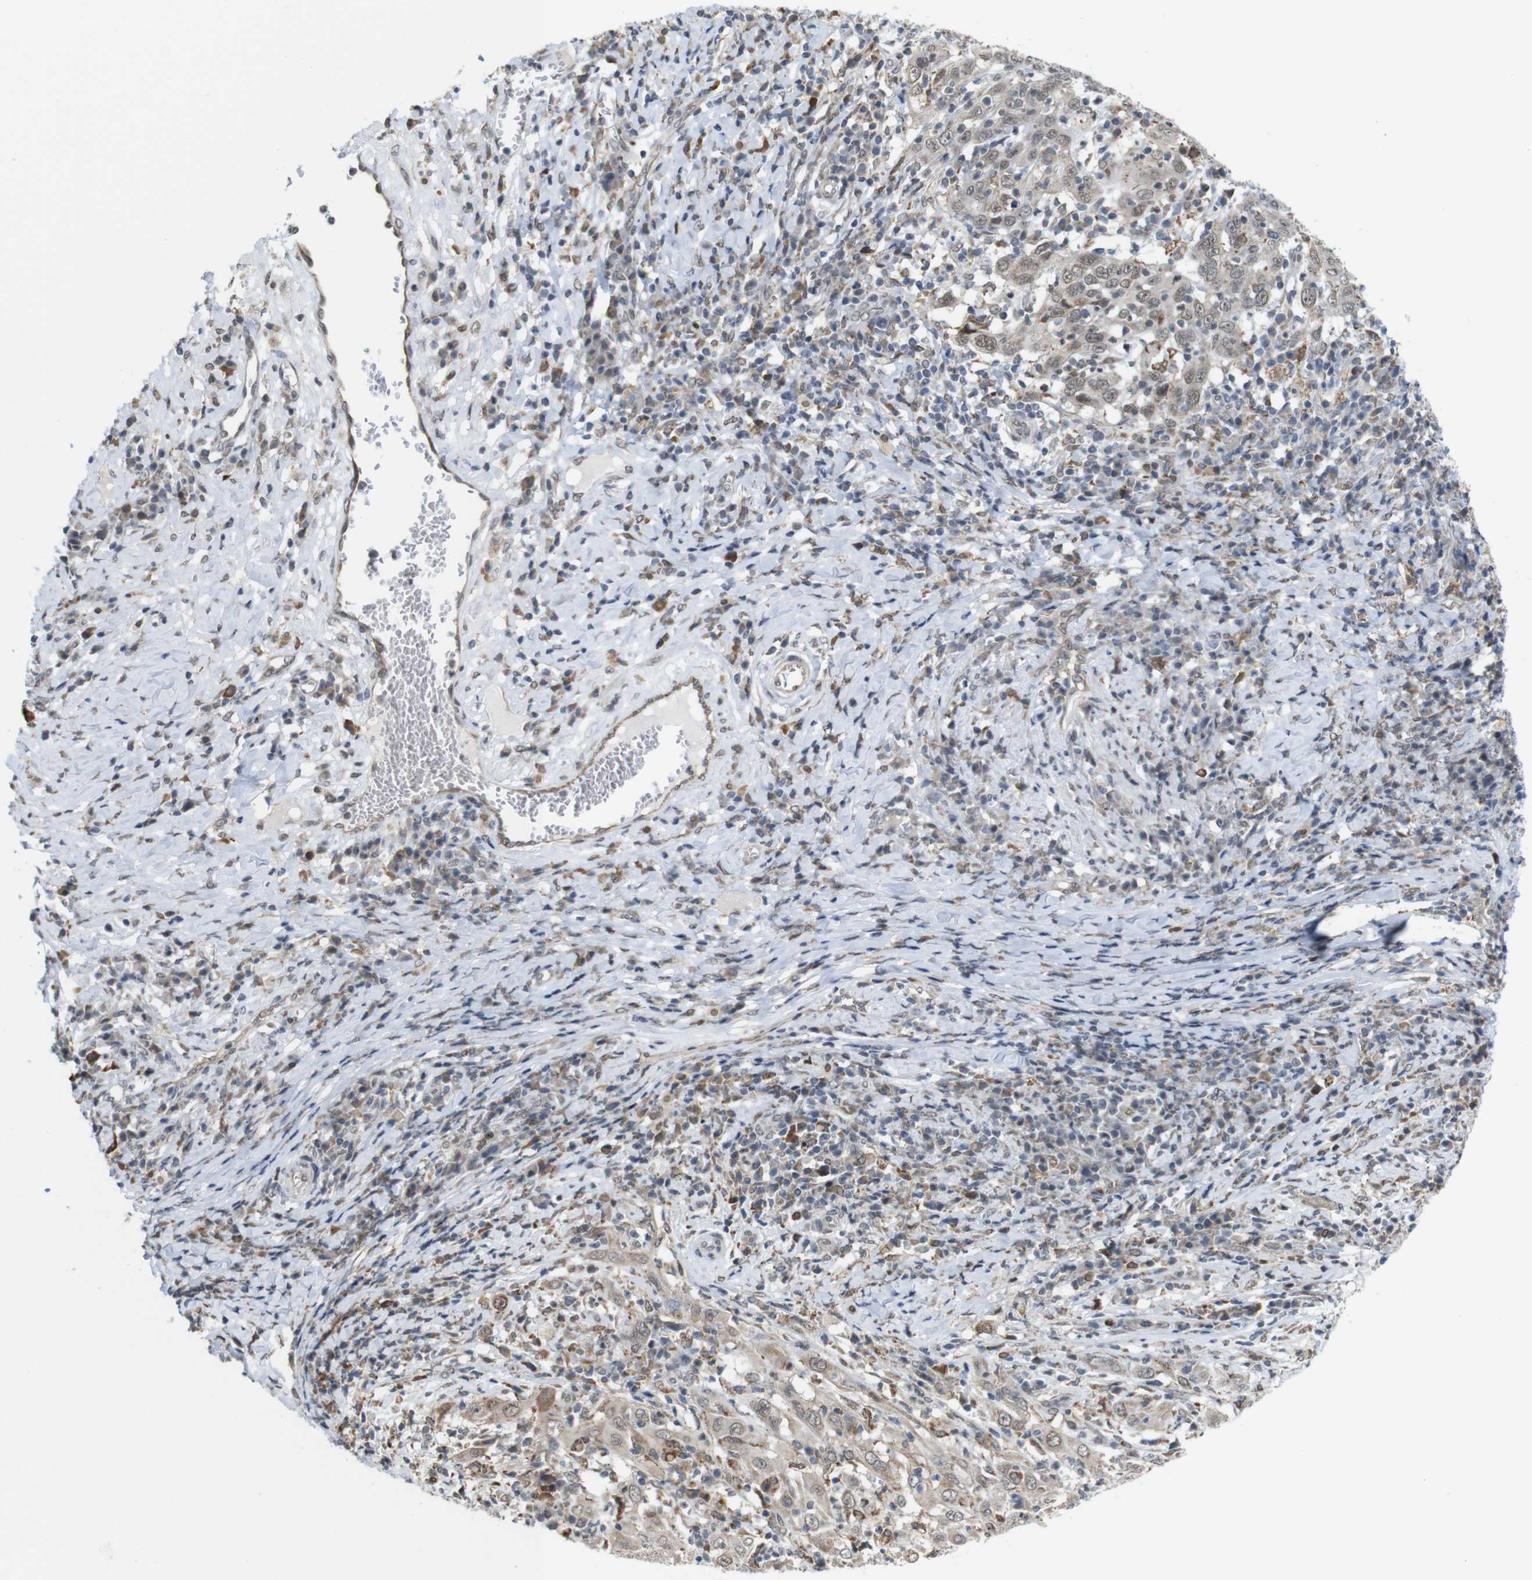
{"staining": {"intensity": "moderate", "quantity": ">75%", "location": "cytoplasmic/membranous,nuclear"}, "tissue": "cervical cancer", "cell_type": "Tumor cells", "image_type": "cancer", "snomed": [{"axis": "morphology", "description": "Squamous cell carcinoma, NOS"}, {"axis": "topography", "description": "Cervix"}], "caption": "Immunohistochemical staining of human cervical squamous cell carcinoma exhibits moderate cytoplasmic/membranous and nuclear protein positivity in approximately >75% of tumor cells. The staining is performed using DAB (3,3'-diaminobenzidine) brown chromogen to label protein expression. The nuclei are counter-stained blue using hematoxylin.", "gene": "PNMA8A", "patient": {"sex": "female", "age": 46}}